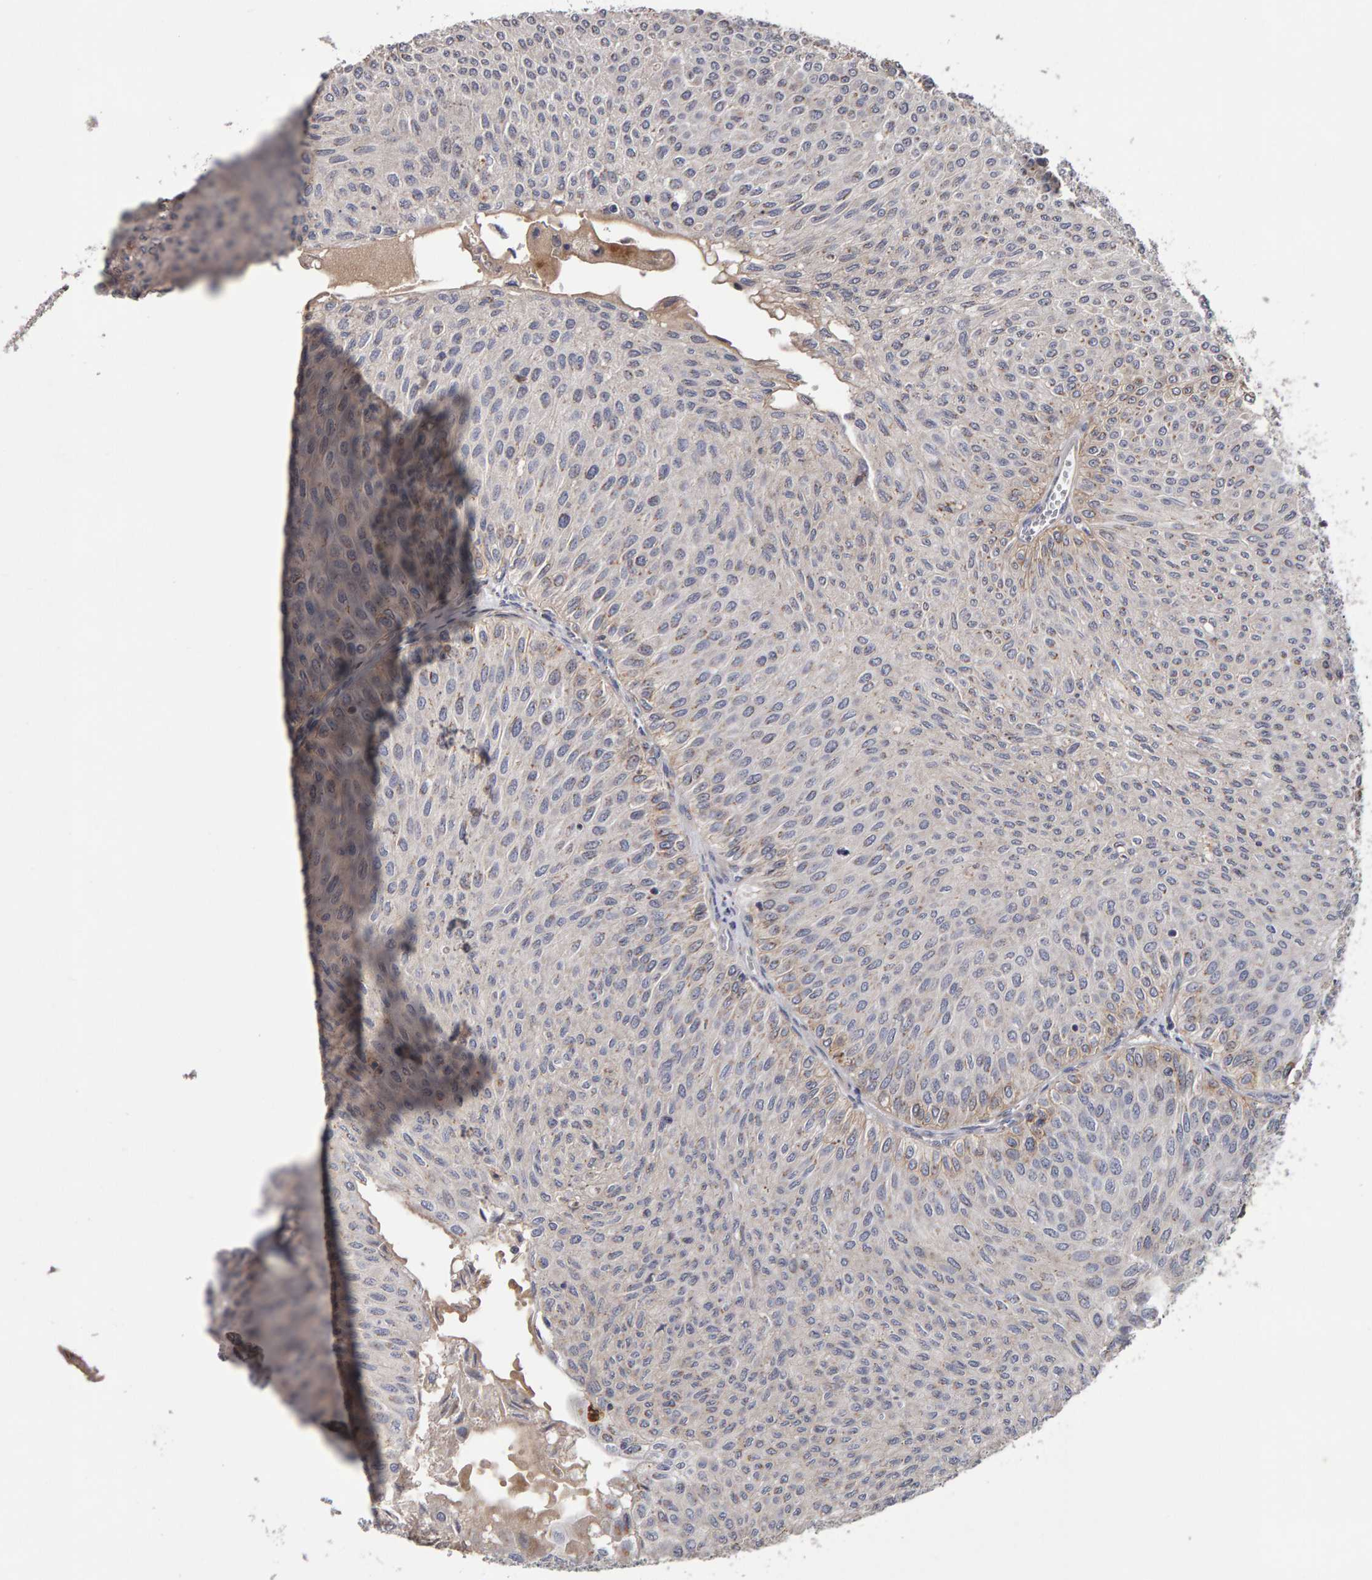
{"staining": {"intensity": "moderate", "quantity": "<25%", "location": "cytoplasmic/membranous"}, "tissue": "urothelial cancer", "cell_type": "Tumor cells", "image_type": "cancer", "snomed": [{"axis": "morphology", "description": "Urothelial carcinoma, Low grade"}, {"axis": "topography", "description": "Urinary bladder"}], "caption": "Human low-grade urothelial carcinoma stained with a brown dye reveals moderate cytoplasmic/membranous positive staining in approximately <25% of tumor cells.", "gene": "CANT1", "patient": {"sex": "male", "age": 78}}